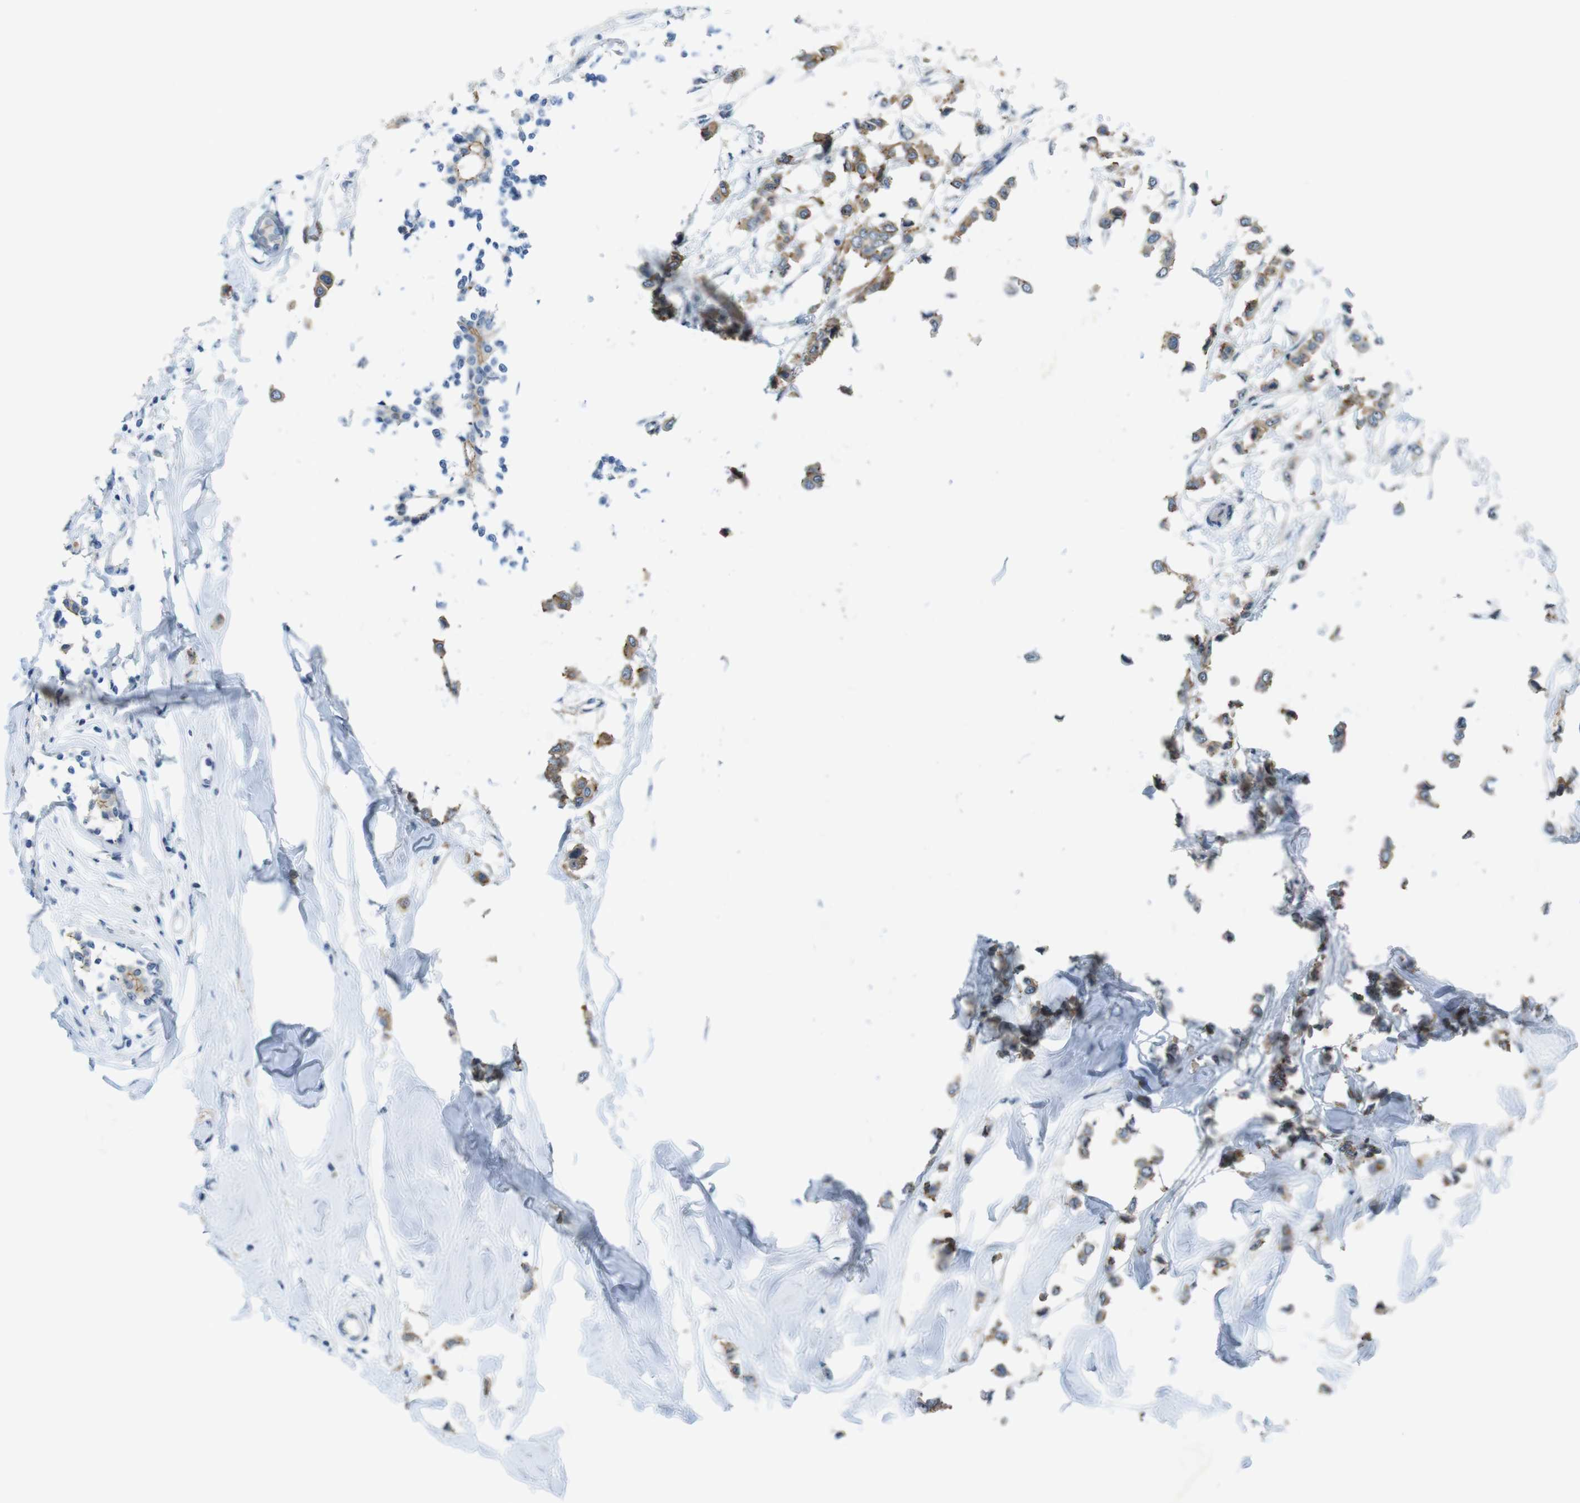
{"staining": {"intensity": "moderate", "quantity": ">75%", "location": "cytoplasmic/membranous"}, "tissue": "breast cancer", "cell_type": "Tumor cells", "image_type": "cancer", "snomed": [{"axis": "morphology", "description": "Lobular carcinoma"}, {"axis": "topography", "description": "Breast"}], "caption": "DAB (3,3'-diaminobenzidine) immunohistochemical staining of lobular carcinoma (breast) reveals moderate cytoplasmic/membranous protein staining in approximately >75% of tumor cells.", "gene": "TJP3", "patient": {"sex": "female", "age": 51}}